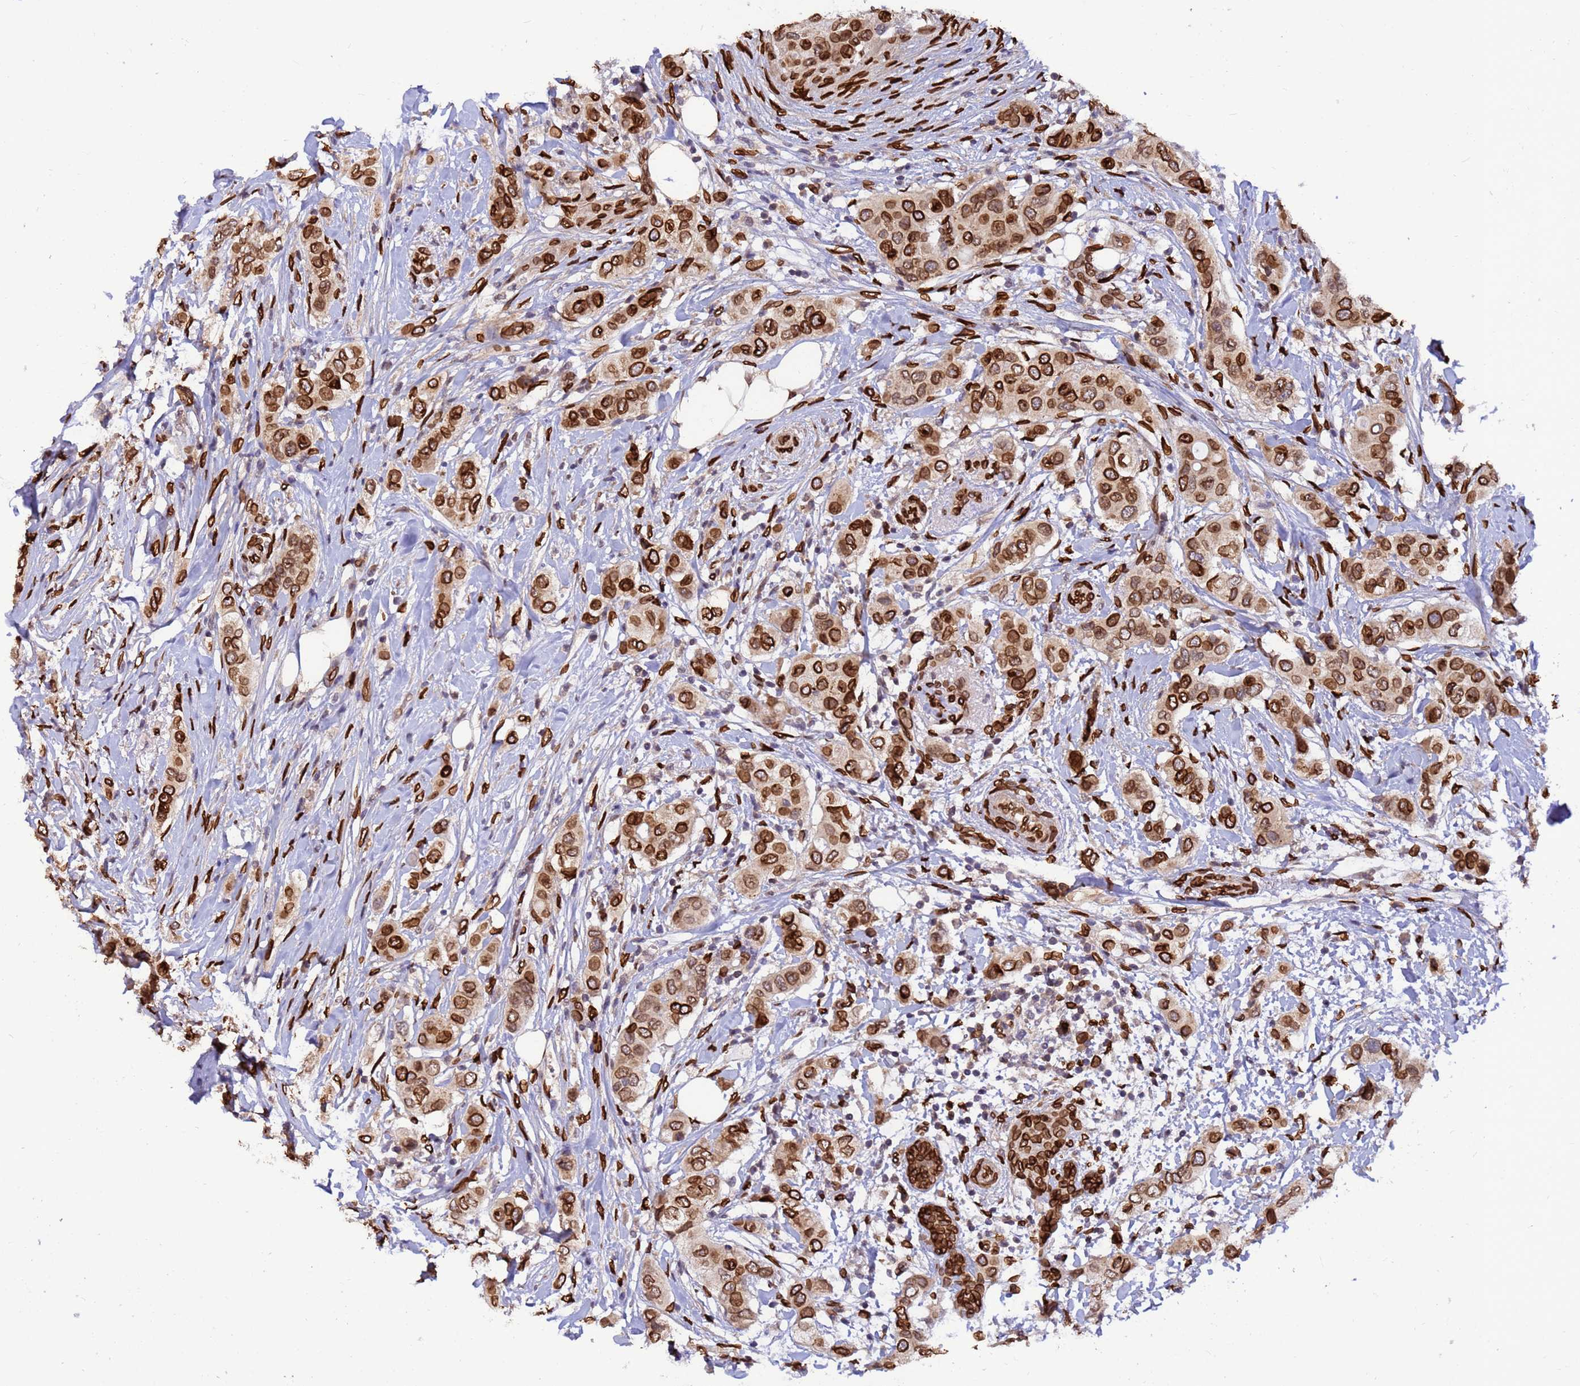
{"staining": {"intensity": "strong", "quantity": ">75%", "location": "cytoplasmic/membranous,nuclear"}, "tissue": "breast cancer", "cell_type": "Tumor cells", "image_type": "cancer", "snomed": [{"axis": "morphology", "description": "Lobular carcinoma"}, {"axis": "topography", "description": "Breast"}], "caption": "This image shows immunohistochemistry (IHC) staining of breast cancer, with high strong cytoplasmic/membranous and nuclear positivity in about >75% of tumor cells.", "gene": "GPR135", "patient": {"sex": "female", "age": 51}}